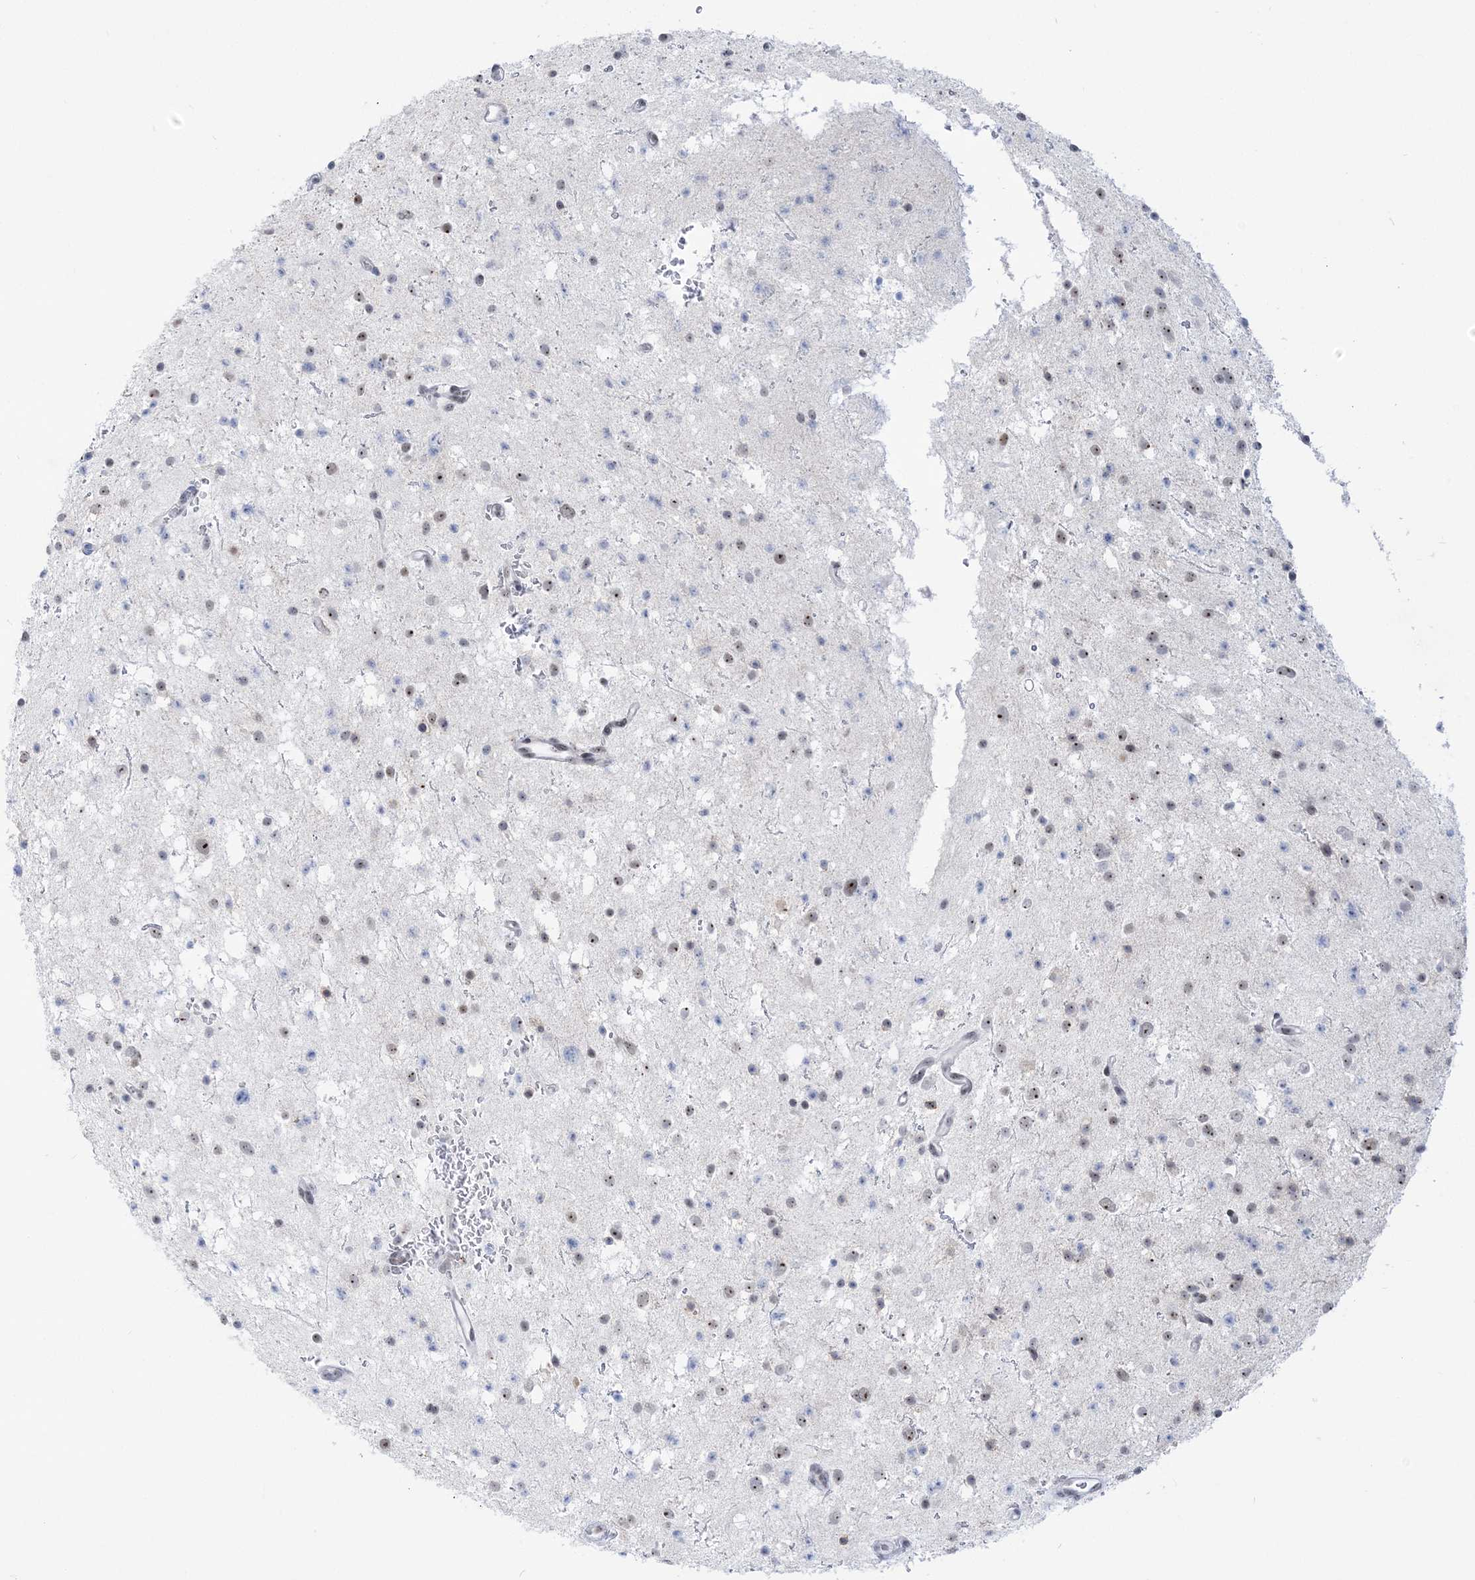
{"staining": {"intensity": "moderate", "quantity": "<25%", "location": "nuclear"}, "tissue": "glioma", "cell_type": "Tumor cells", "image_type": "cancer", "snomed": [{"axis": "morphology", "description": "Glioma, malignant, Low grade"}, {"axis": "topography", "description": "Brain"}], "caption": "IHC image of human malignant glioma (low-grade) stained for a protein (brown), which exhibits low levels of moderate nuclear positivity in about <25% of tumor cells.", "gene": "DDX21", "patient": {"sex": "female", "age": 37}}